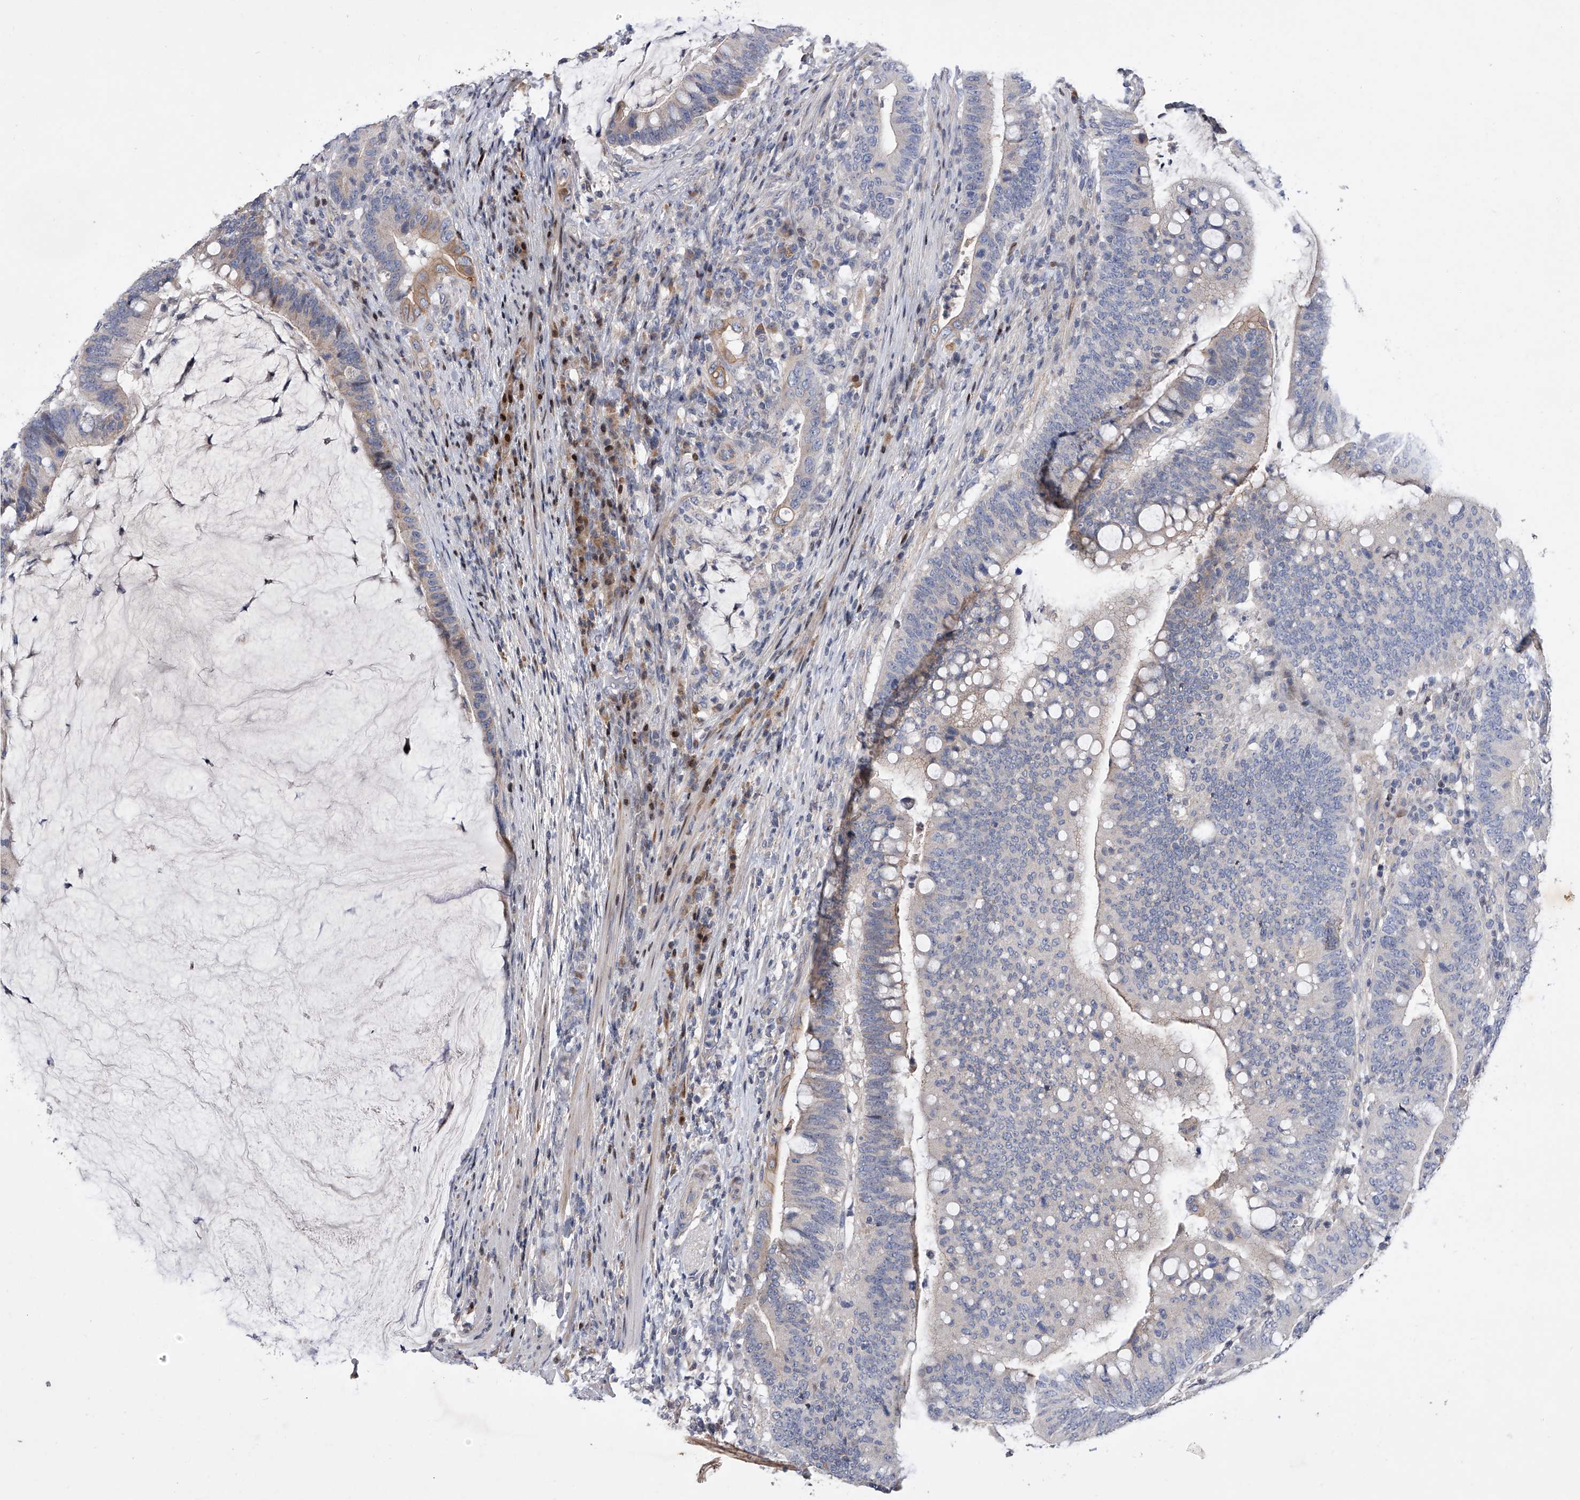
{"staining": {"intensity": "weak", "quantity": "<25%", "location": "cytoplasmic/membranous"}, "tissue": "colorectal cancer", "cell_type": "Tumor cells", "image_type": "cancer", "snomed": [{"axis": "morphology", "description": "Adenocarcinoma, NOS"}, {"axis": "topography", "description": "Colon"}], "caption": "Immunohistochemistry micrograph of neoplastic tissue: colorectal adenocarcinoma stained with DAB reveals no significant protein staining in tumor cells.", "gene": "CDH12", "patient": {"sex": "female", "age": 66}}